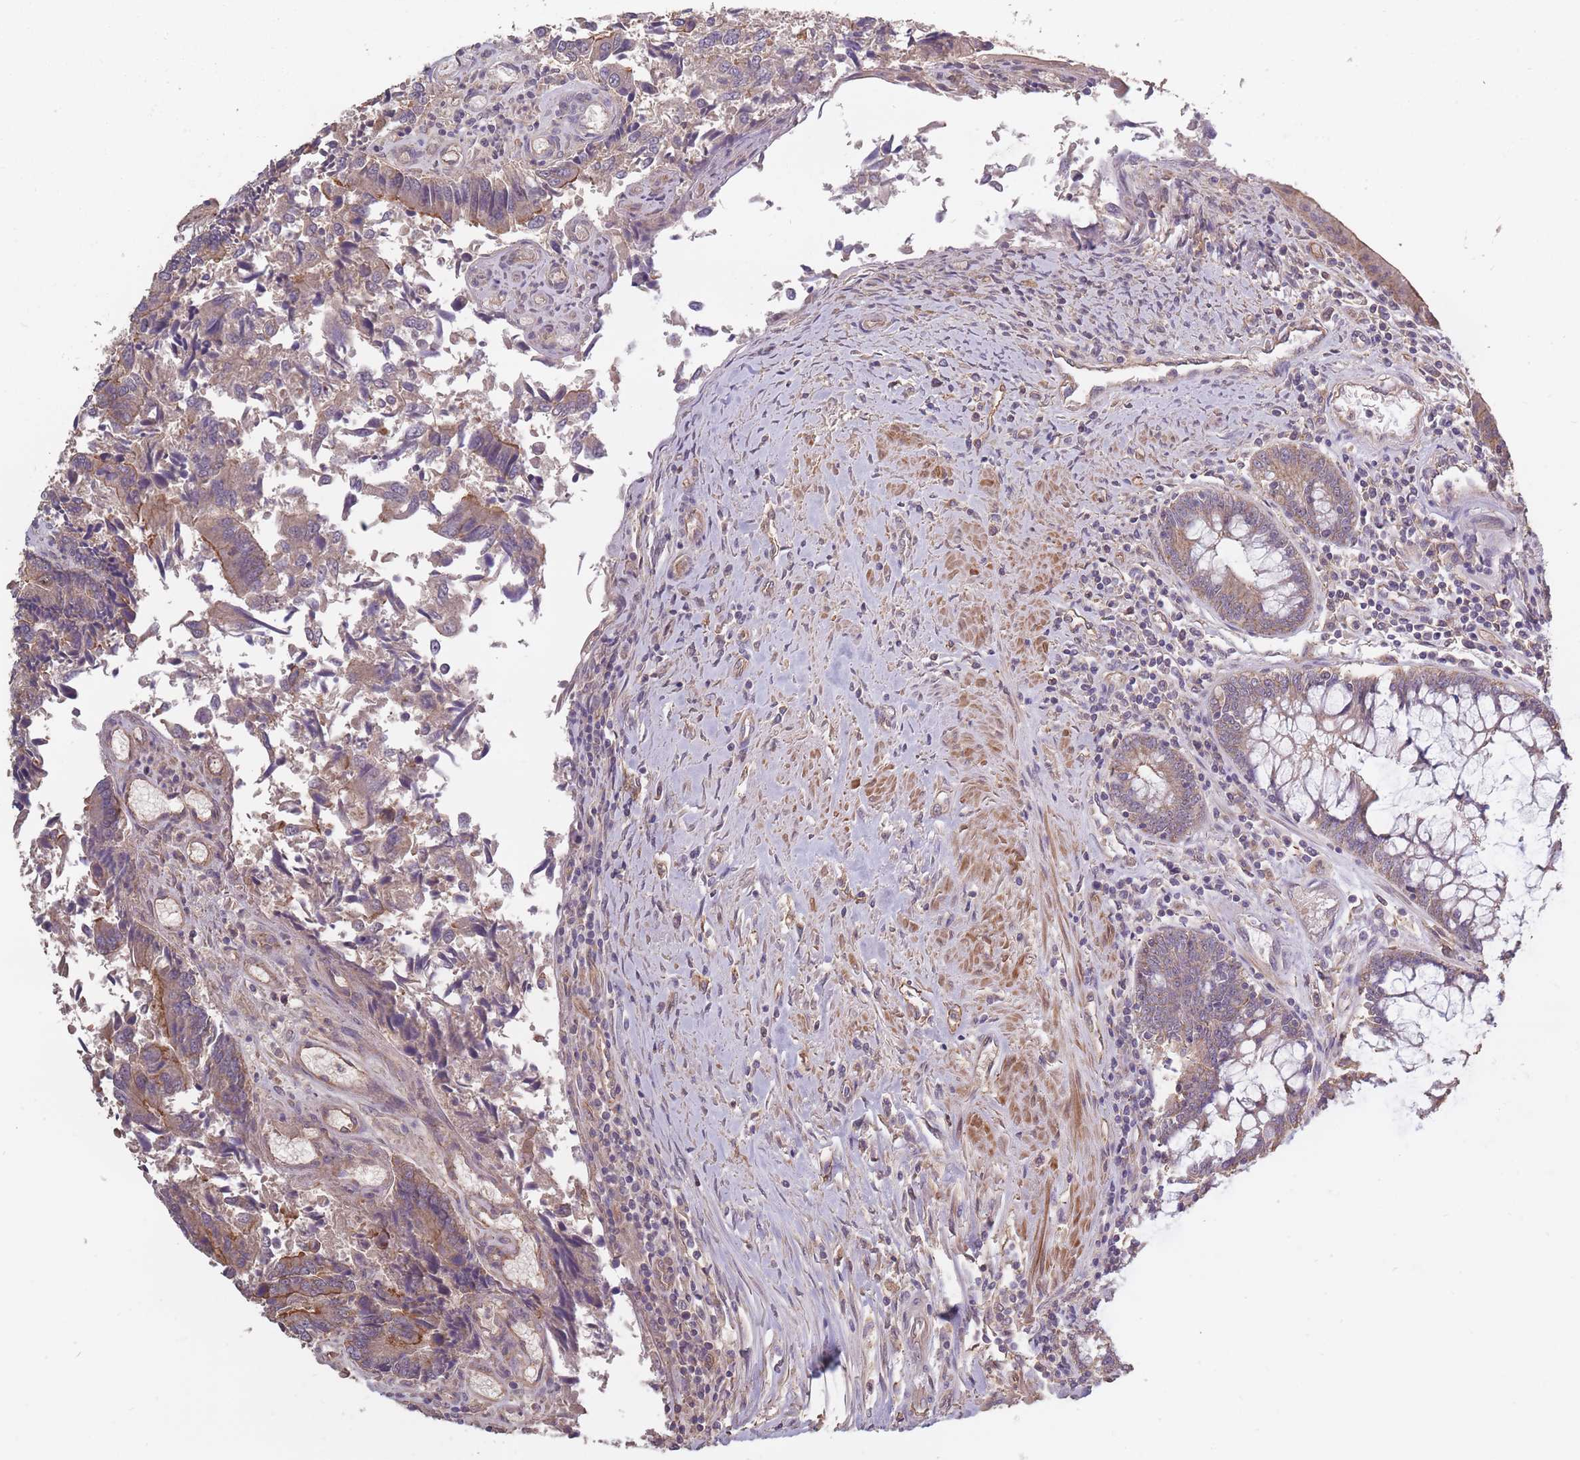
{"staining": {"intensity": "moderate", "quantity": "25%-75%", "location": "cytoplasmic/membranous"}, "tissue": "colorectal cancer", "cell_type": "Tumor cells", "image_type": "cancer", "snomed": [{"axis": "morphology", "description": "Adenocarcinoma, NOS"}, {"axis": "topography", "description": "Colon"}], "caption": "Colorectal cancer (adenocarcinoma) stained with DAB (3,3'-diaminobenzidine) immunohistochemistry (IHC) demonstrates medium levels of moderate cytoplasmic/membranous expression in about 25%-75% of tumor cells. (DAB = brown stain, brightfield microscopy at high magnification).", "gene": "KIAA1755", "patient": {"sex": "female", "age": 67}}